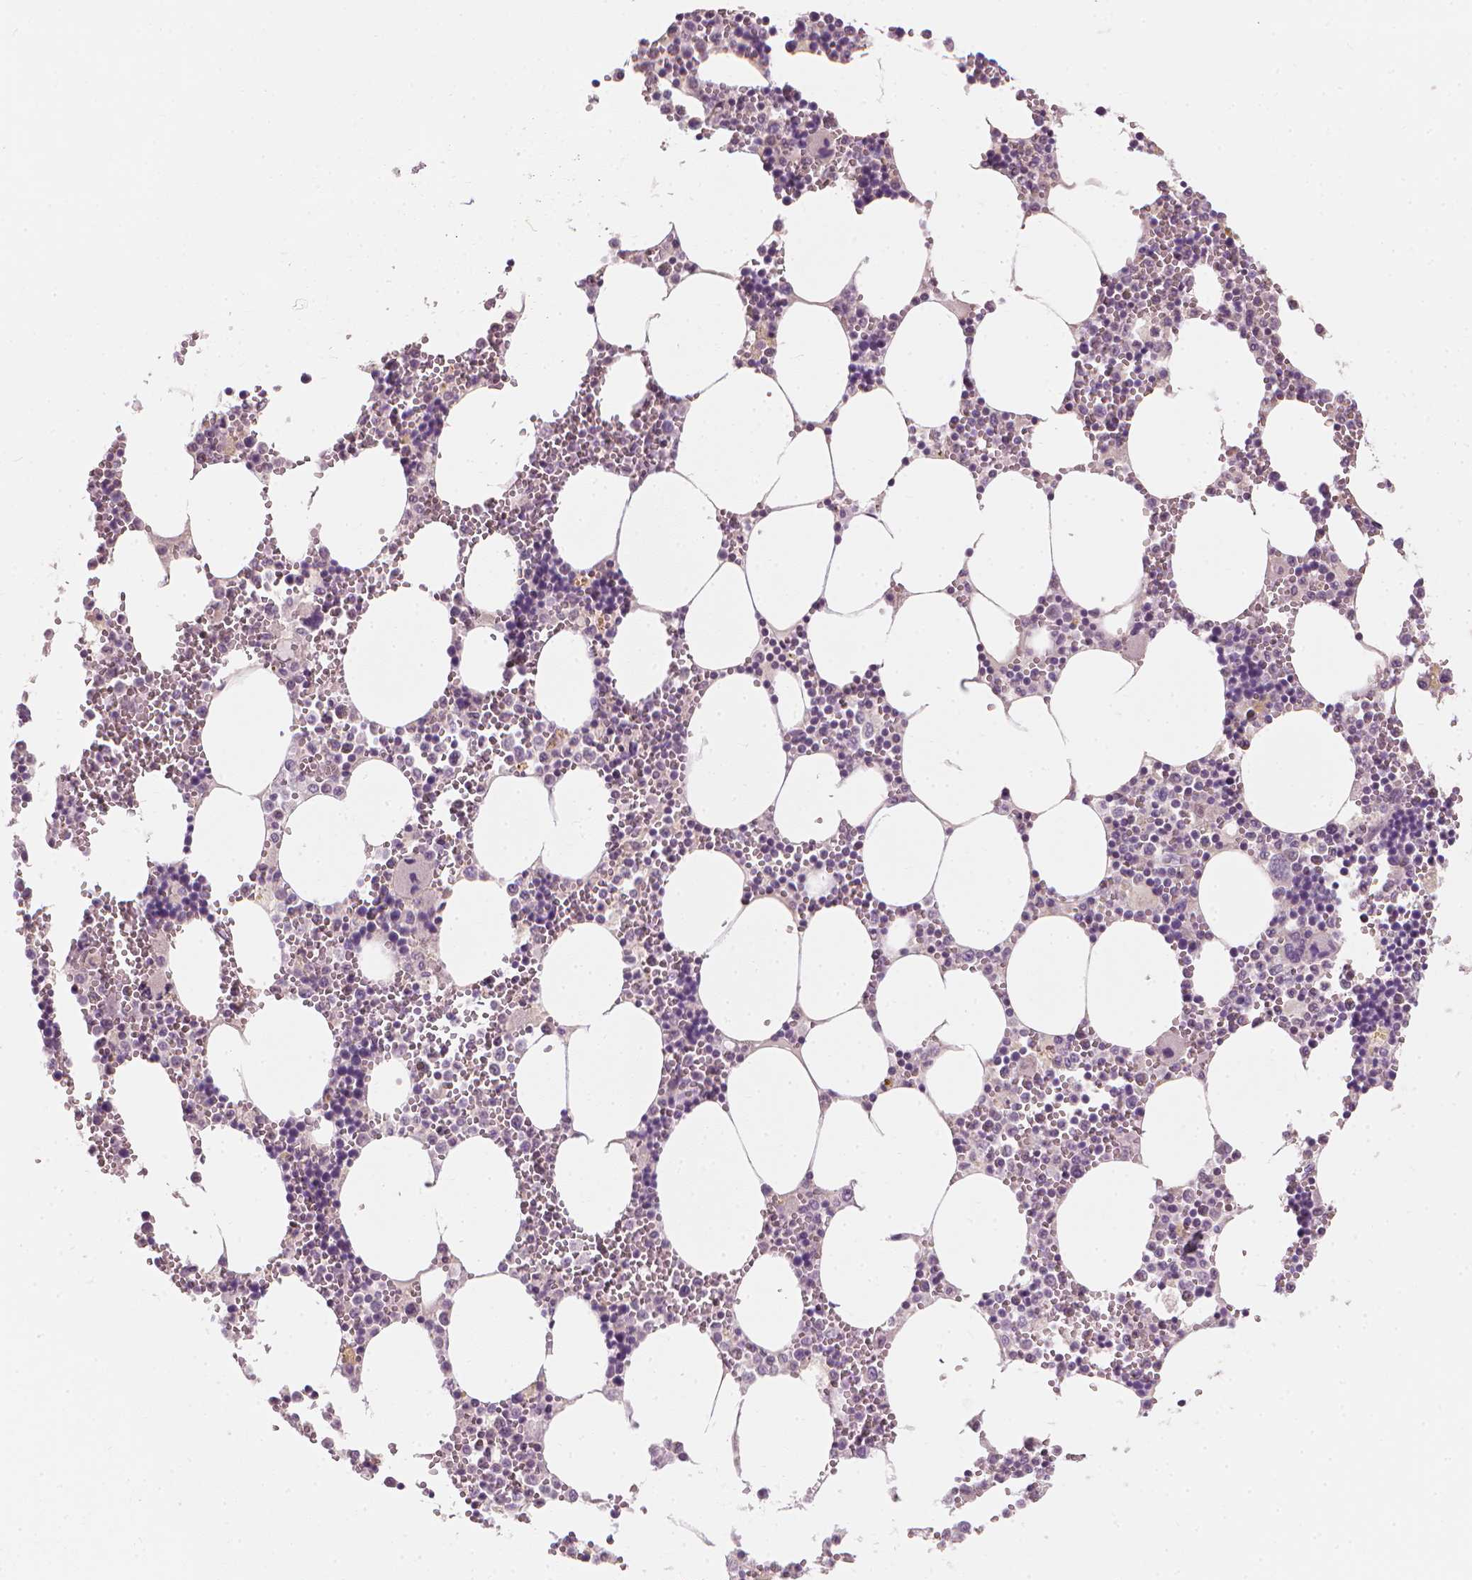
{"staining": {"intensity": "negative", "quantity": "none", "location": "none"}, "tissue": "bone marrow", "cell_type": "Hematopoietic cells", "image_type": "normal", "snomed": [{"axis": "morphology", "description": "Normal tissue, NOS"}, {"axis": "topography", "description": "Bone marrow"}], "caption": "Hematopoietic cells show no significant protein expression in normal bone marrow. (DAB immunohistochemistry (IHC) with hematoxylin counter stain).", "gene": "SAXO2", "patient": {"sex": "male", "age": 54}}